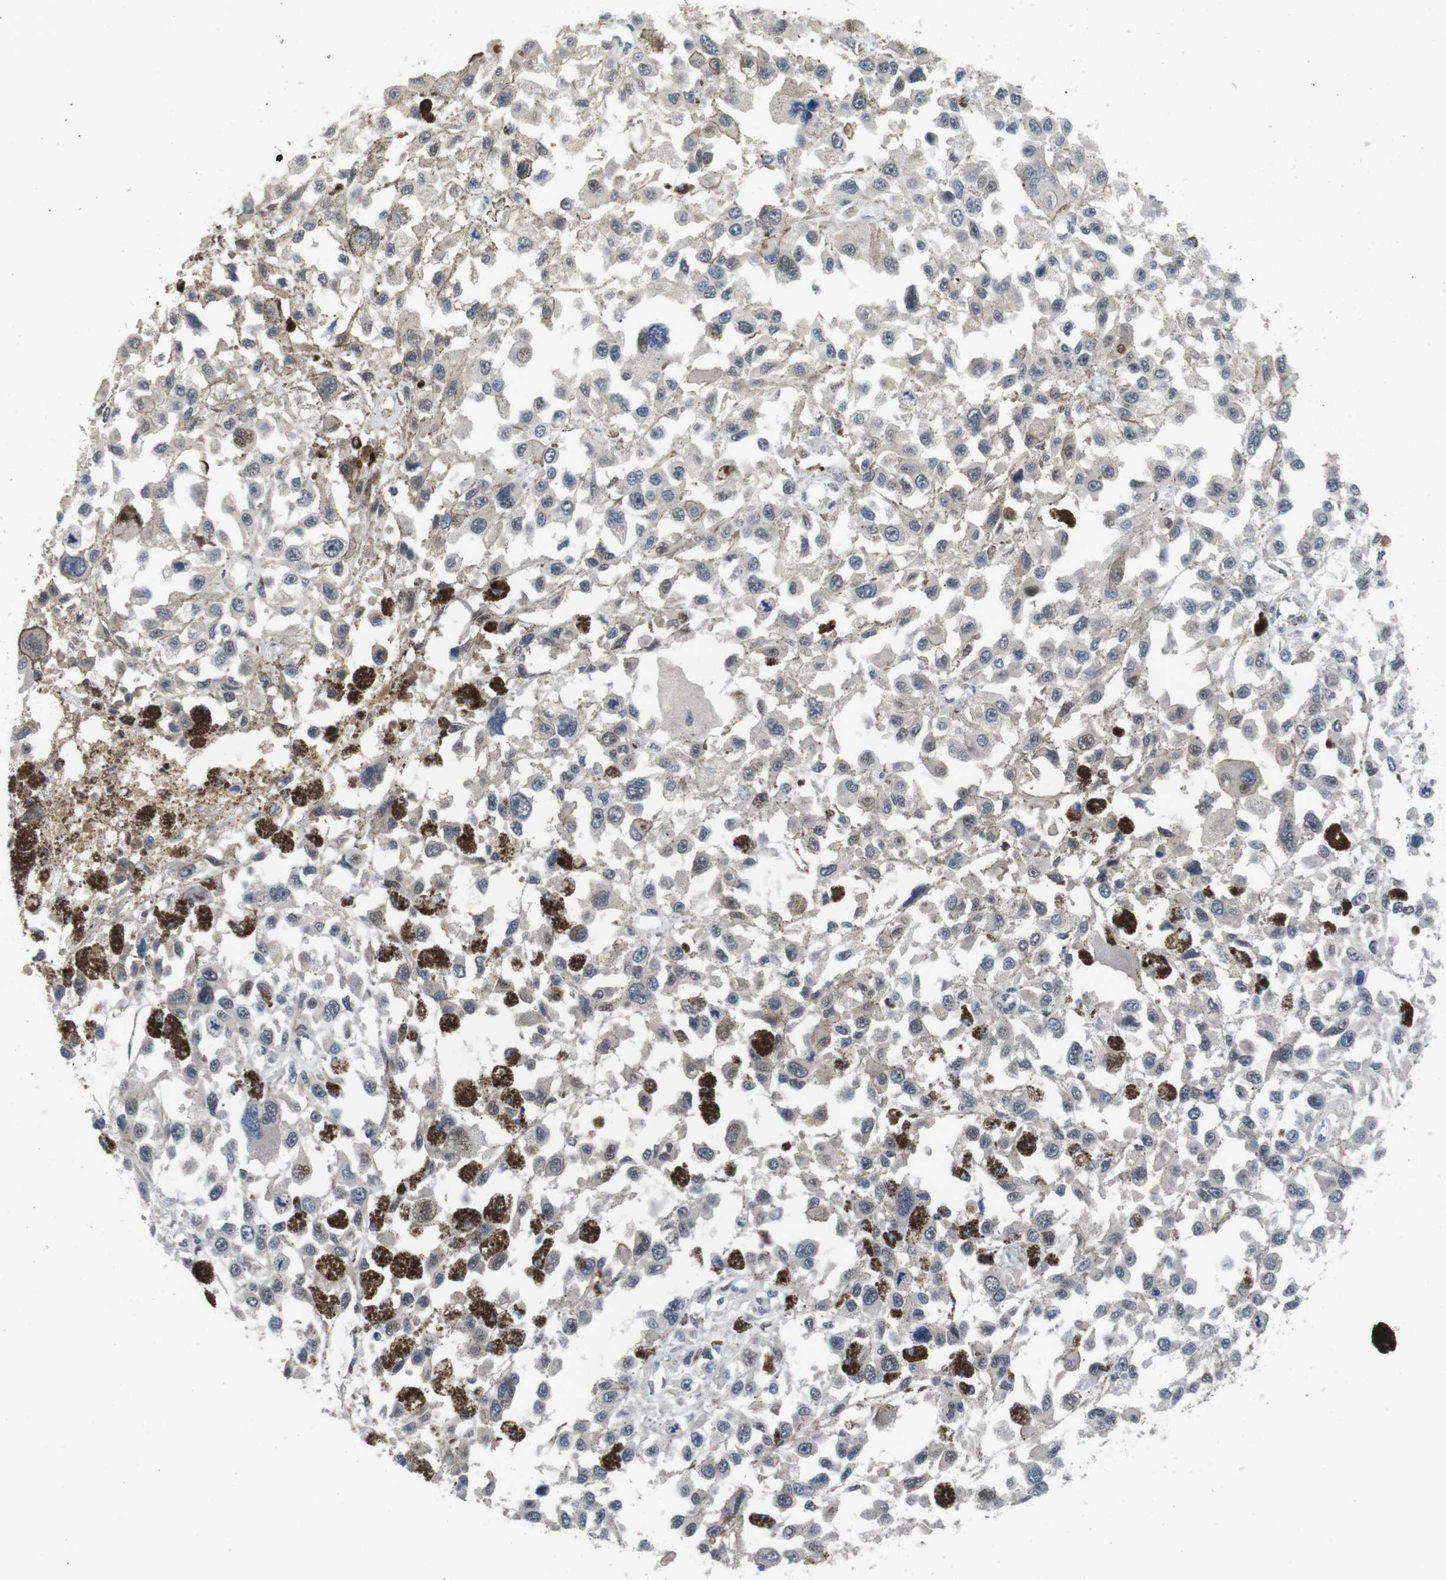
{"staining": {"intensity": "weak", "quantity": "<25%", "location": "nuclear"}, "tissue": "melanoma", "cell_type": "Tumor cells", "image_type": "cancer", "snomed": [{"axis": "morphology", "description": "Malignant melanoma, Metastatic site"}, {"axis": "topography", "description": "Lymph node"}], "caption": "Immunohistochemistry (IHC) histopathology image of neoplastic tissue: human melanoma stained with DAB (3,3'-diaminobenzidine) displays no significant protein expression in tumor cells.", "gene": "FNTA", "patient": {"sex": "male", "age": 59}}